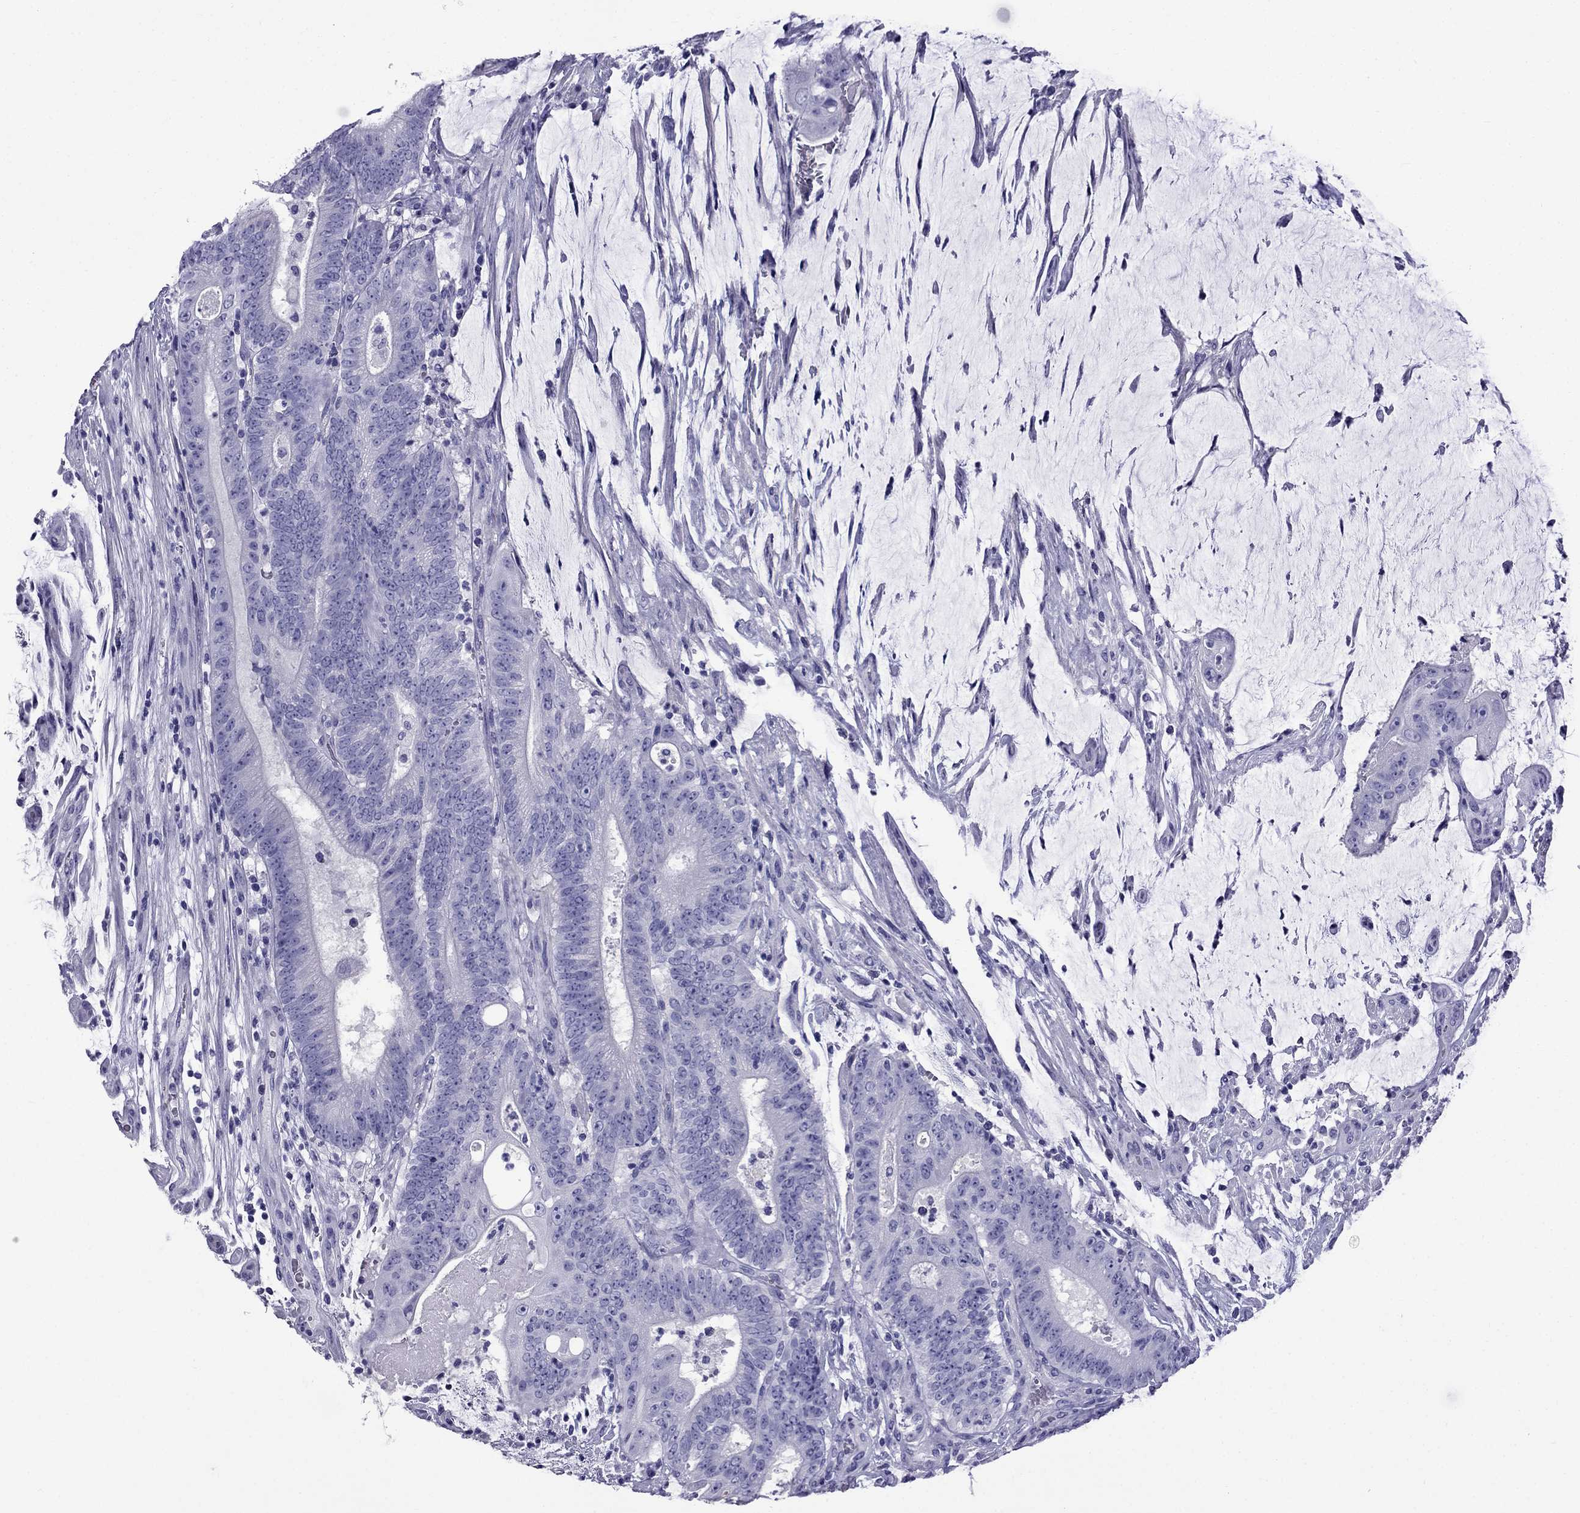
{"staining": {"intensity": "negative", "quantity": "none", "location": "none"}, "tissue": "colorectal cancer", "cell_type": "Tumor cells", "image_type": "cancer", "snomed": [{"axis": "morphology", "description": "Adenocarcinoma, NOS"}, {"axis": "topography", "description": "Colon"}], "caption": "Immunohistochemistry (IHC) micrograph of colorectal adenocarcinoma stained for a protein (brown), which shows no expression in tumor cells.", "gene": "ARR3", "patient": {"sex": "female", "age": 43}}